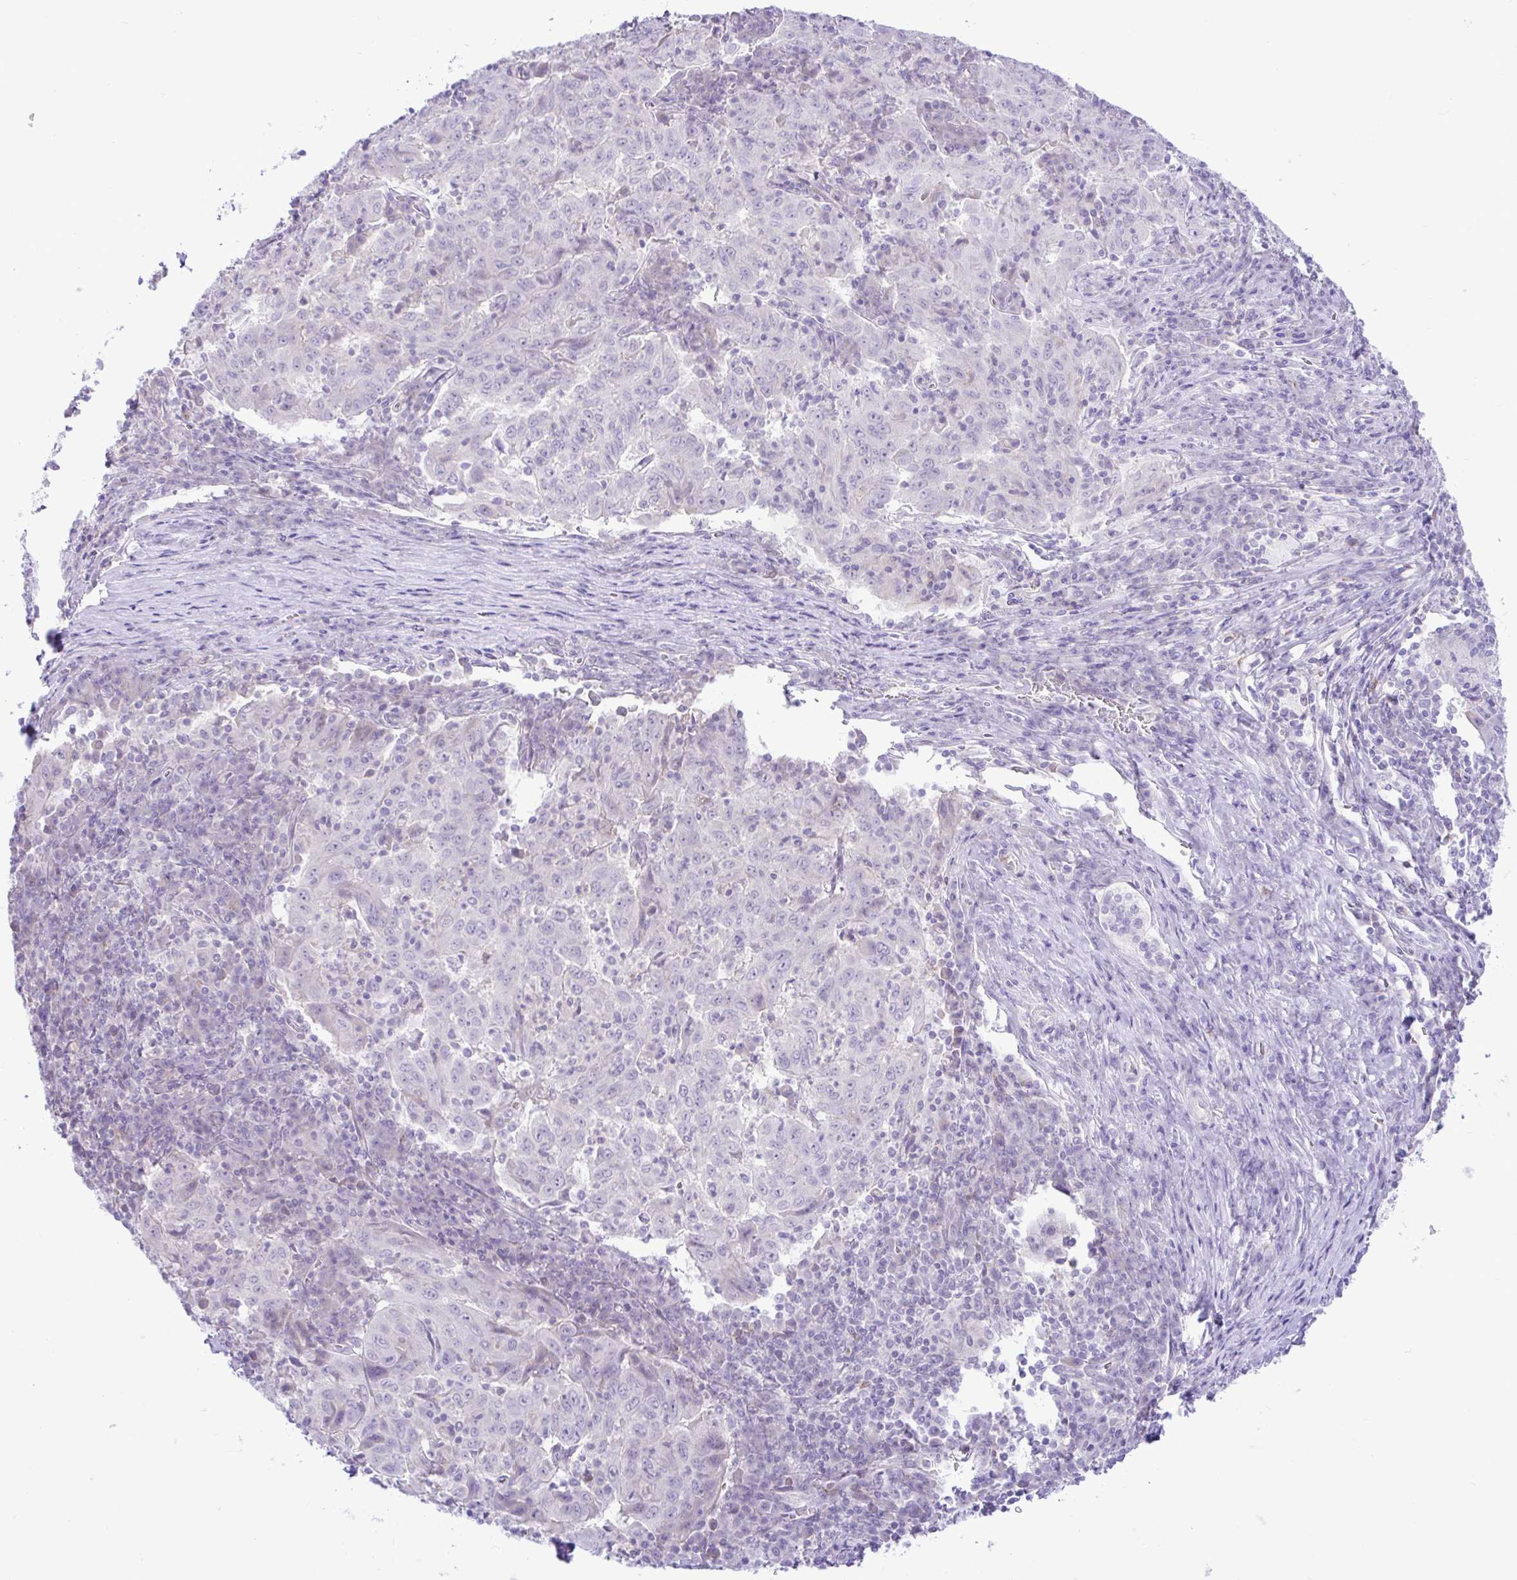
{"staining": {"intensity": "negative", "quantity": "none", "location": "none"}, "tissue": "pancreatic cancer", "cell_type": "Tumor cells", "image_type": "cancer", "snomed": [{"axis": "morphology", "description": "Adenocarcinoma, NOS"}, {"axis": "topography", "description": "Pancreas"}], "caption": "DAB (3,3'-diaminobenzidine) immunohistochemical staining of human pancreatic cancer (adenocarcinoma) displays no significant staining in tumor cells.", "gene": "ZNF101", "patient": {"sex": "male", "age": 63}}